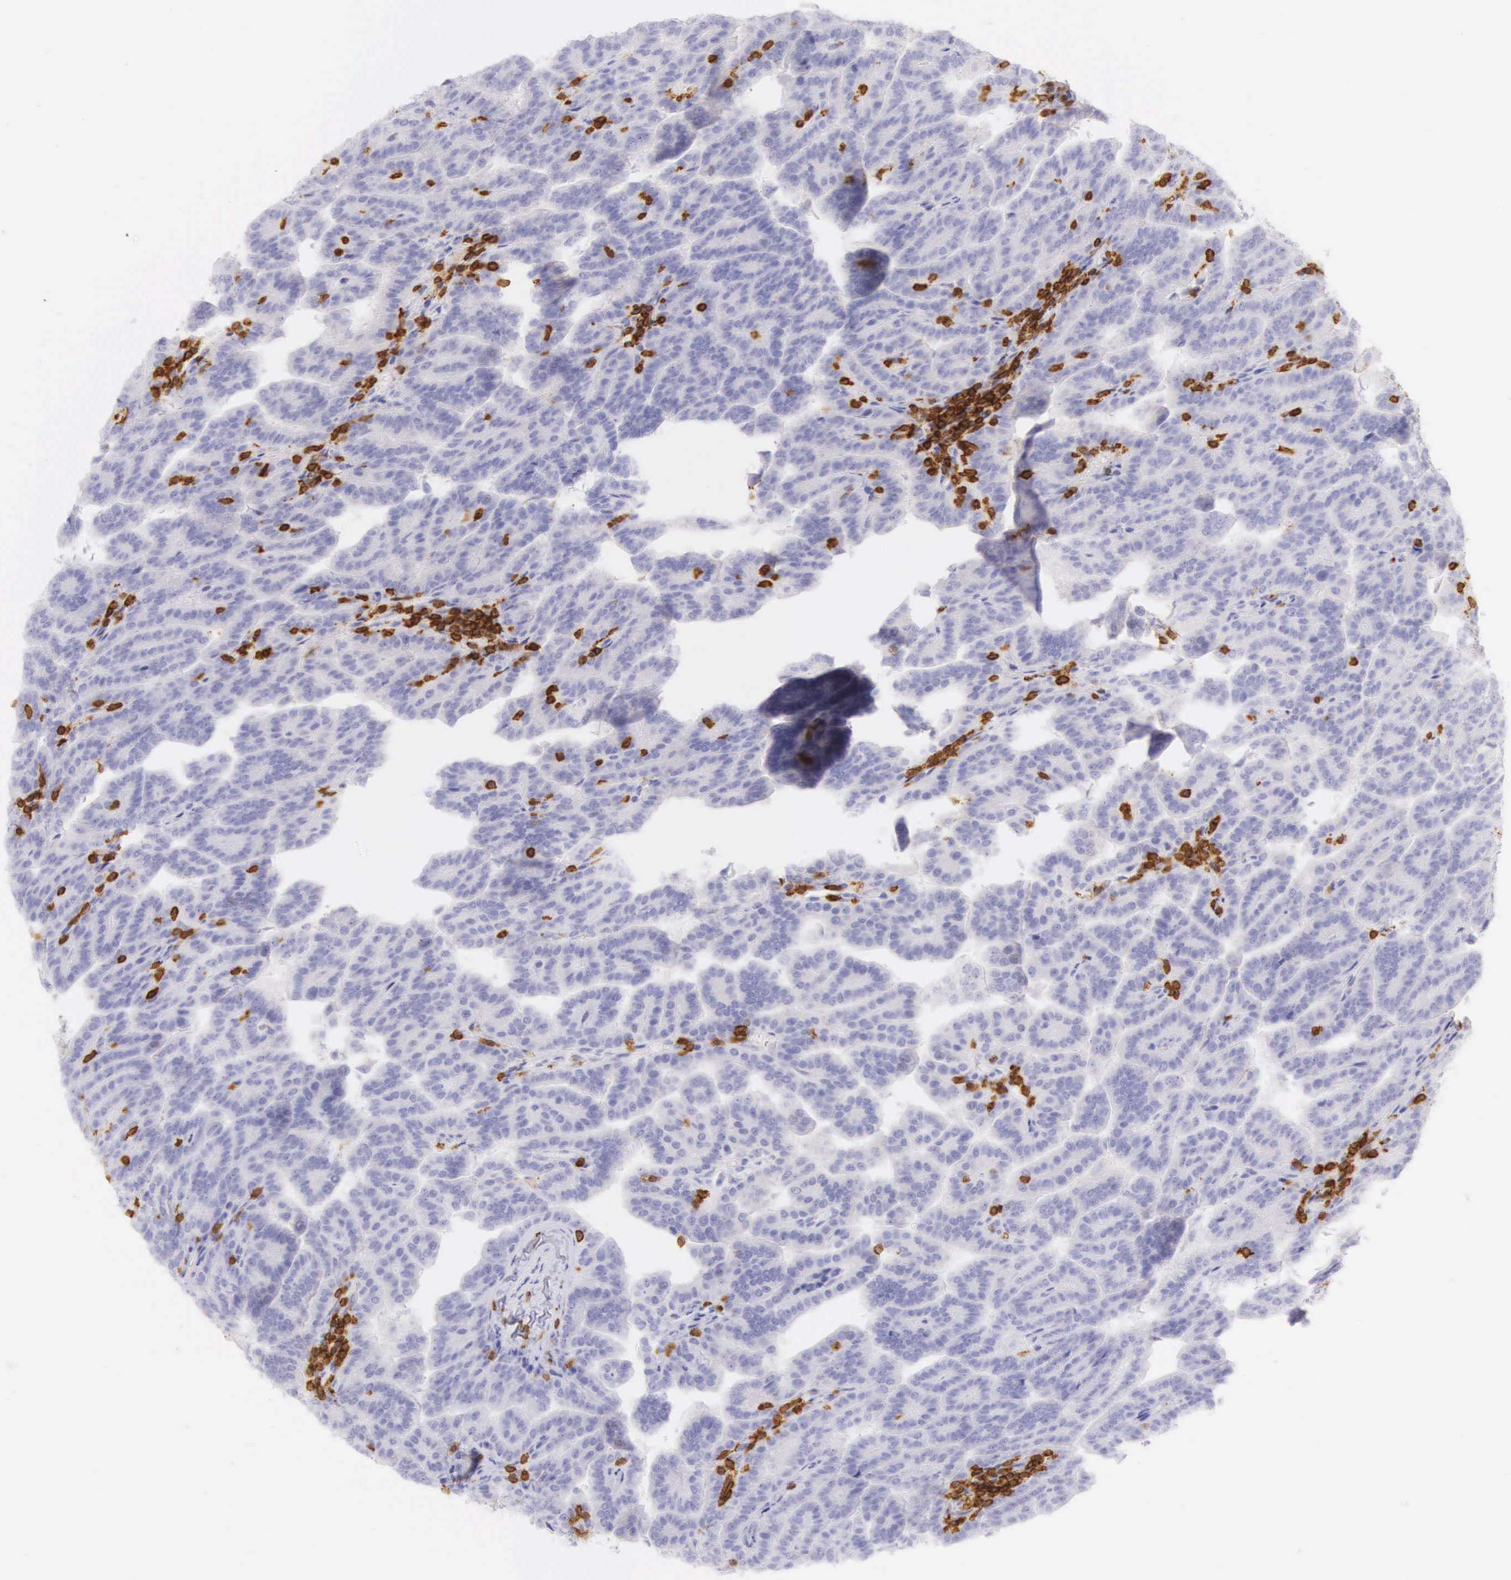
{"staining": {"intensity": "negative", "quantity": "none", "location": "none"}, "tissue": "renal cancer", "cell_type": "Tumor cells", "image_type": "cancer", "snomed": [{"axis": "morphology", "description": "Adenocarcinoma, NOS"}, {"axis": "topography", "description": "Kidney"}], "caption": "Immunohistochemistry (IHC) photomicrograph of neoplastic tissue: human renal adenocarcinoma stained with DAB displays no significant protein positivity in tumor cells.", "gene": "CD3E", "patient": {"sex": "male", "age": 61}}